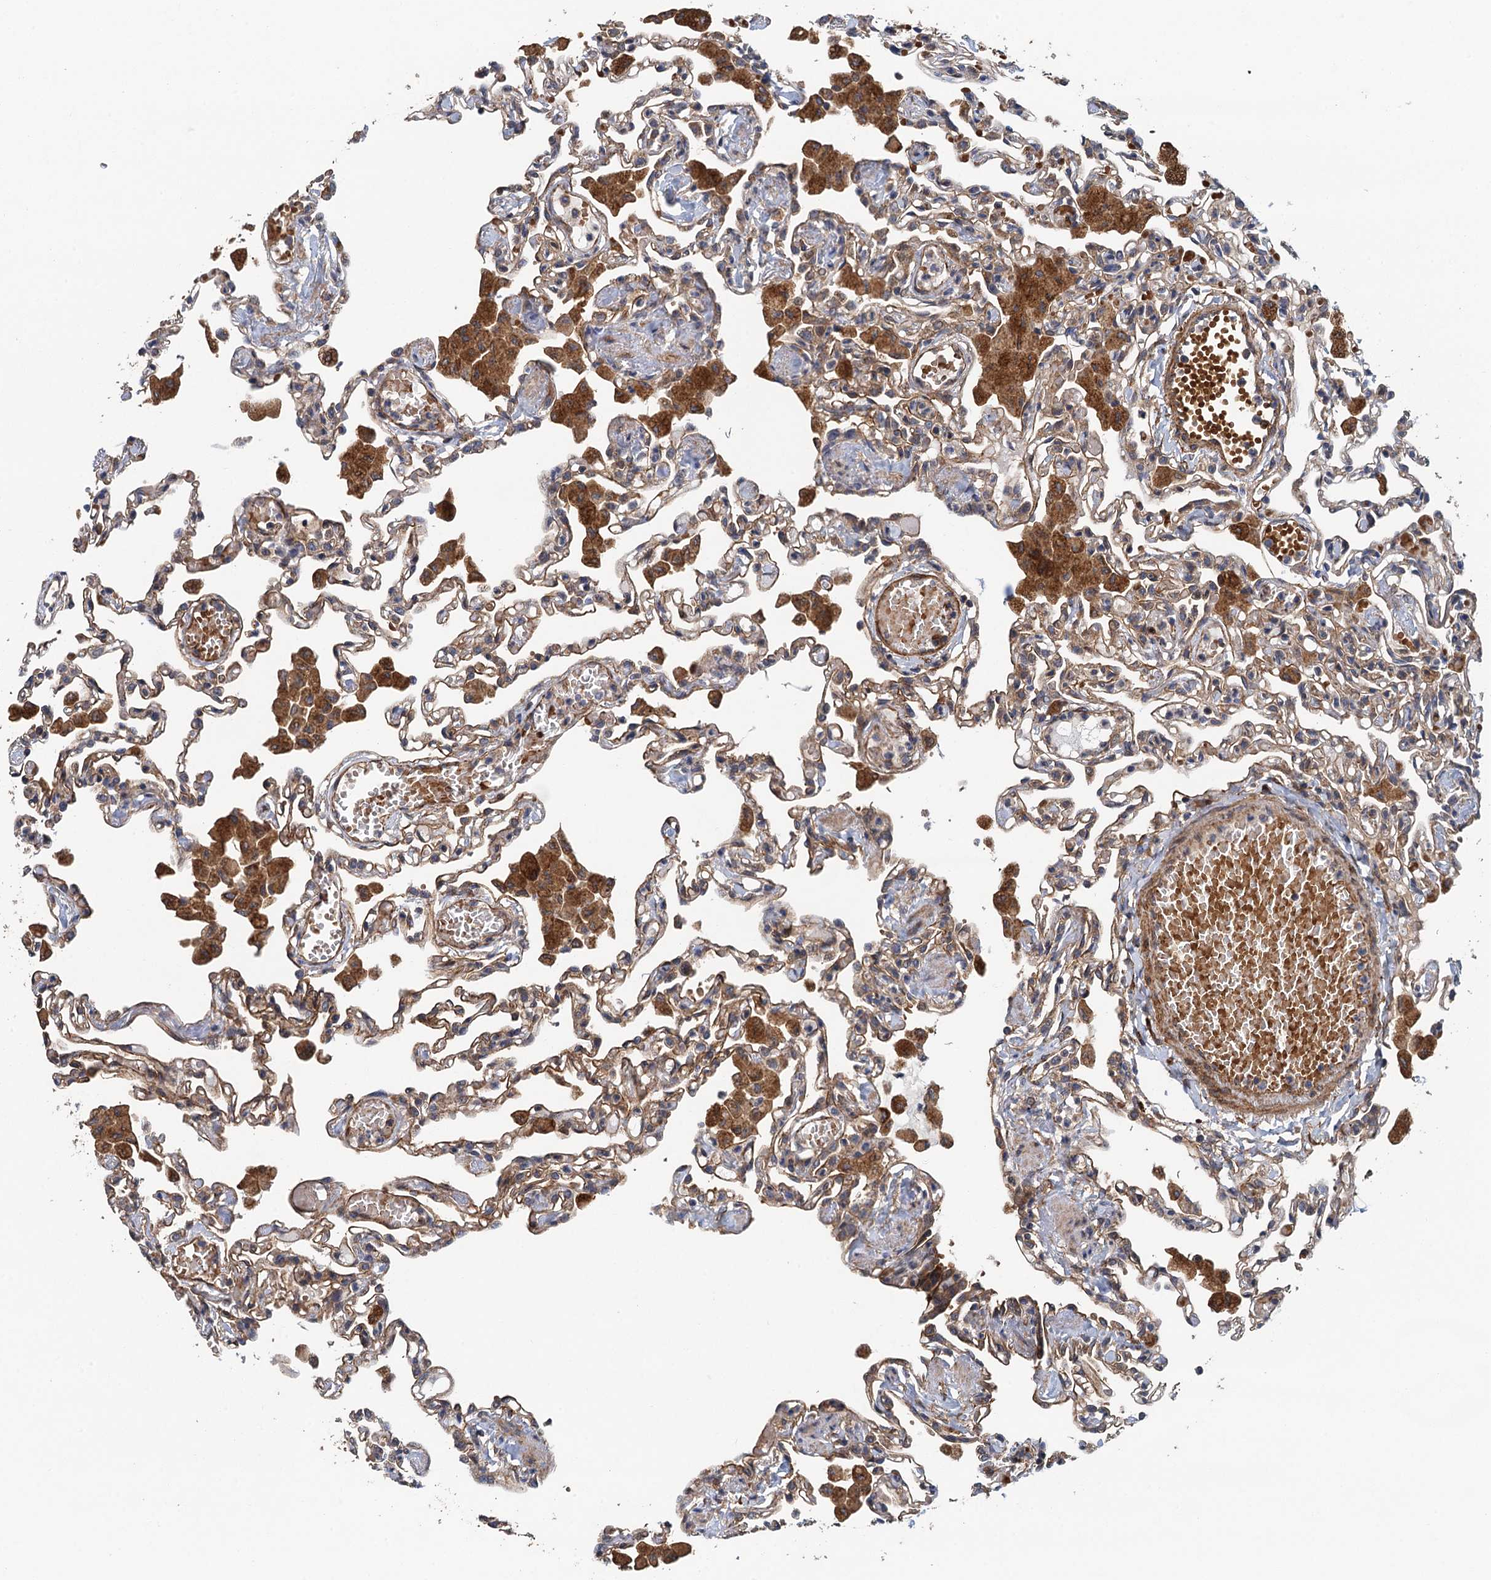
{"staining": {"intensity": "moderate", "quantity": "25%-75%", "location": "cytoplasmic/membranous"}, "tissue": "lung", "cell_type": "Alveolar cells", "image_type": "normal", "snomed": [{"axis": "morphology", "description": "Normal tissue, NOS"}, {"axis": "topography", "description": "Bronchus"}, {"axis": "topography", "description": "Lung"}], "caption": "Immunohistochemistry (DAB) staining of unremarkable human lung displays moderate cytoplasmic/membranous protein positivity in about 25%-75% of alveolar cells.", "gene": "RSAD2", "patient": {"sex": "female", "age": 49}}